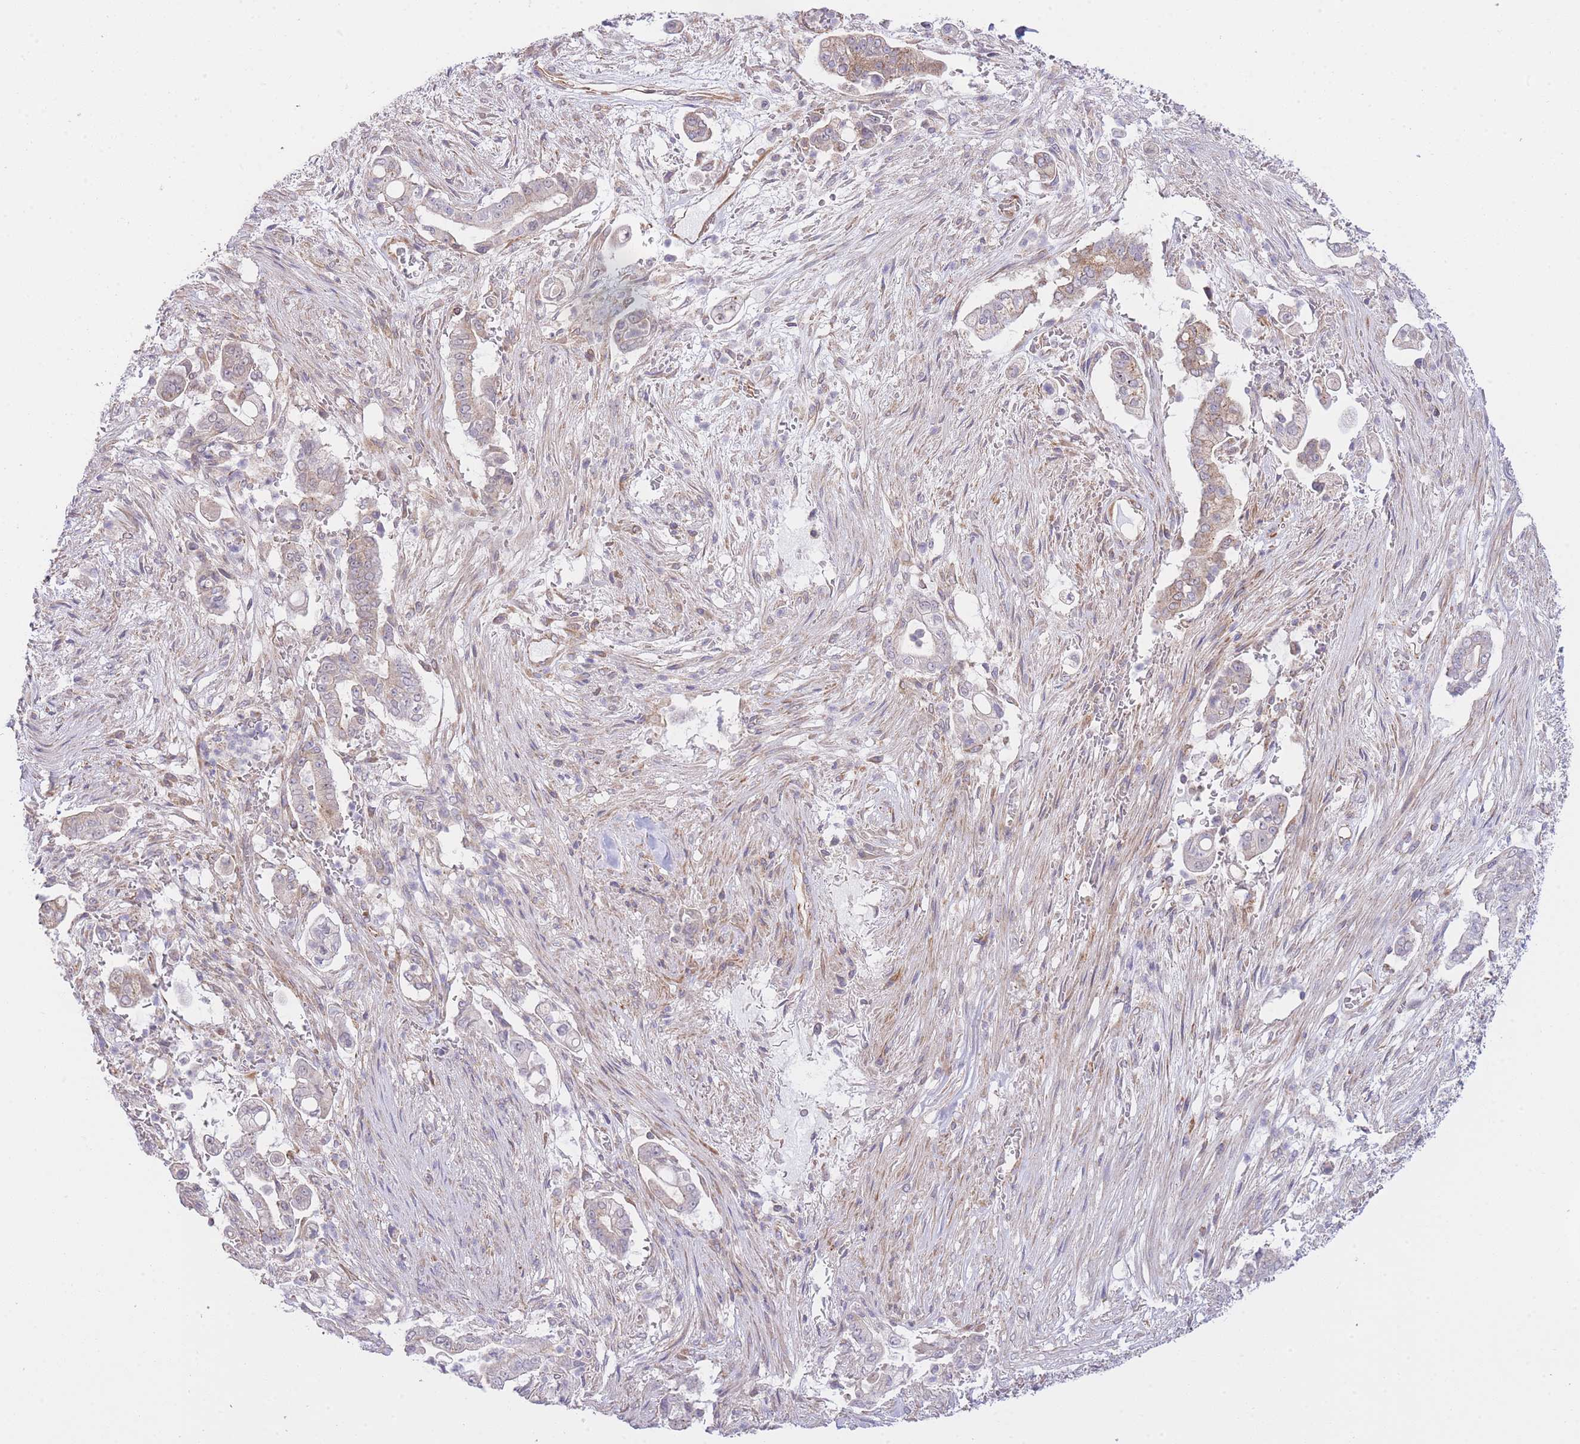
{"staining": {"intensity": "moderate", "quantity": "<25%", "location": "cytoplasmic/membranous"}, "tissue": "pancreatic cancer", "cell_type": "Tumor cells", "image_type": "cancer", "snomed": [{"axis": "morphology", "description": "Adenocarcinoma, NOS"}, {"axis": "topography", "description": "Pancreas"}], "caption": "Brown immunohistochemical staining in human pancreatic adenocarcinoma demonstrates moderate cytoplasmic/membranous staining in approximately <25% of tumor cells.", "gene": "CTBP1", "patient": {"sex": "female", "age": 69}}